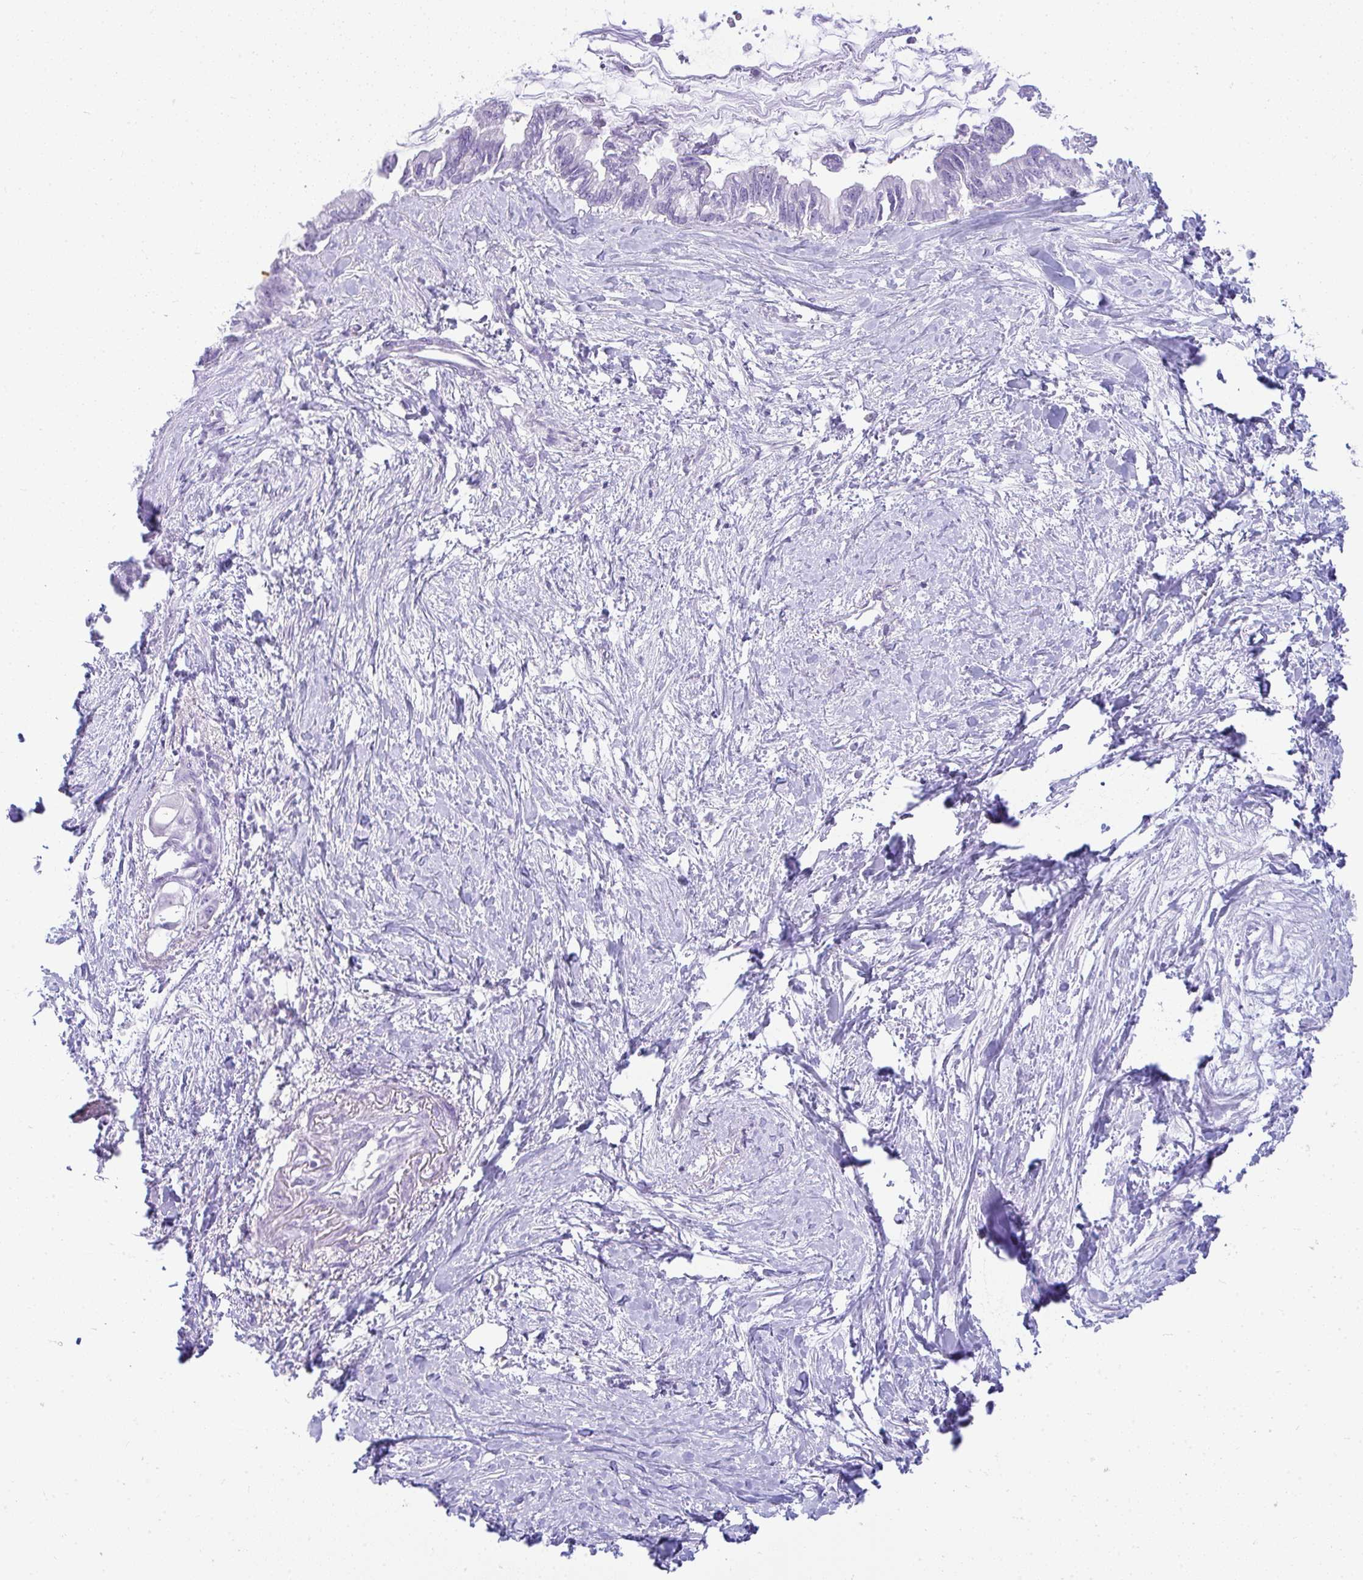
{"staining": {"intensity": "negative", "quantity": "none", "location": "none"}, "tissue": "pancreatic cancer", "cell_type": "Tumor cells", "image_type": "cancer", "snomed": [{"axis": "morphology", "description": "Adenocarcinoma, NOS"}, {"axis": "topography", "description": "Pancreas"}], "caption": "This is an IHC image of human pancreatic adenocarcinoma. There is no positivity in tumor cells.", "gene": "RASL10A", "patient": {"sex": "male", "age": 61}}